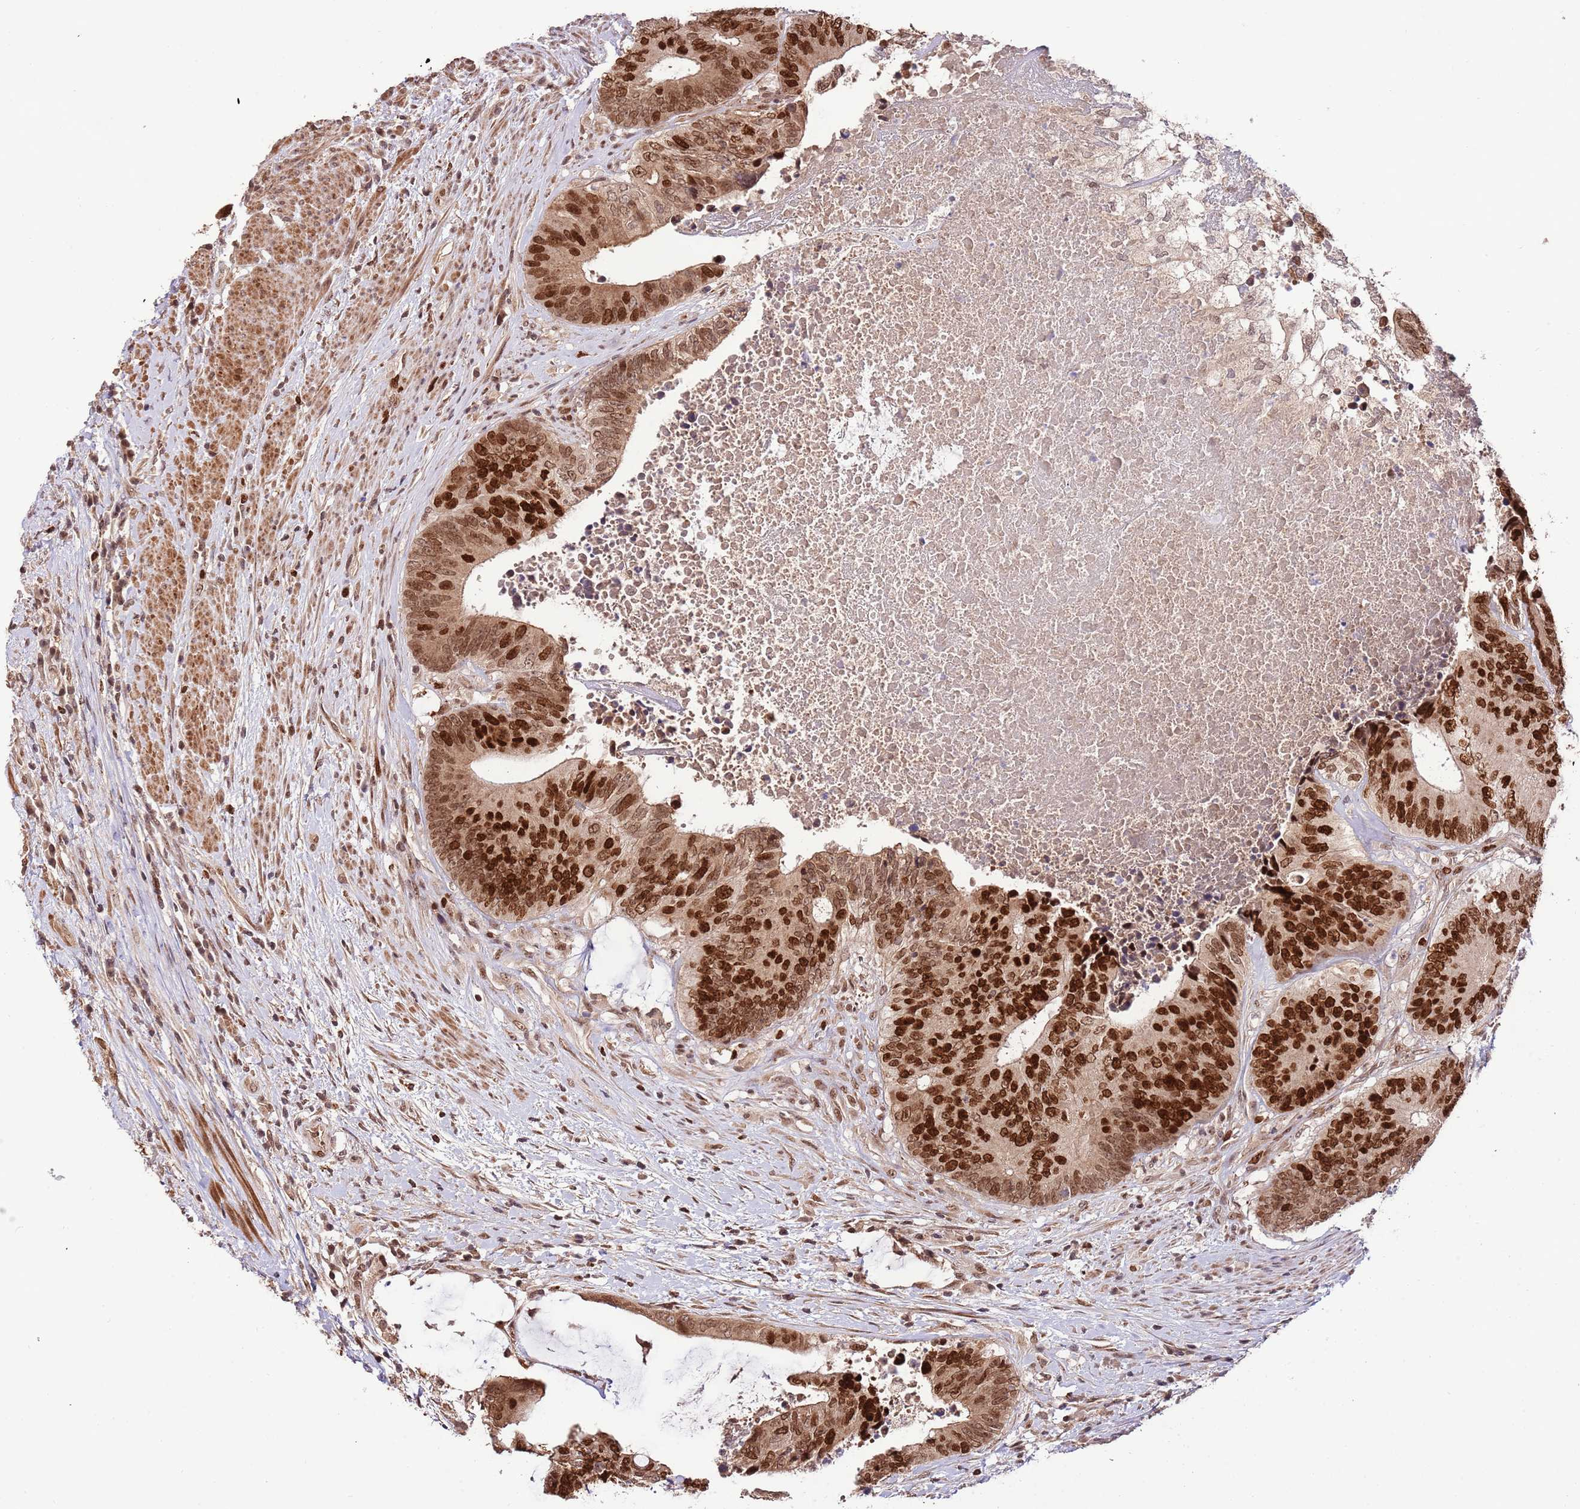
{"staining": {"intensity": "strong", "quantity": ">75%", "location": "nuclear"}, "tissue": "colorectal cancer", "cell_type": "Tumor cells", "image_type": "cancer", "snomed": [{"axis": "morphology", "description": "Adenocarcinoma, NOS"}, {"axis": "topography", "description": "Rectum"}], "caption": "Colorectal adenocarcinoma was stained to show a protein in brown. There is high levels of strong nuclear expression in about >75% of tumor cells.", "gene": "RIF1", "patient": {"sex": "male", "age": 72}}